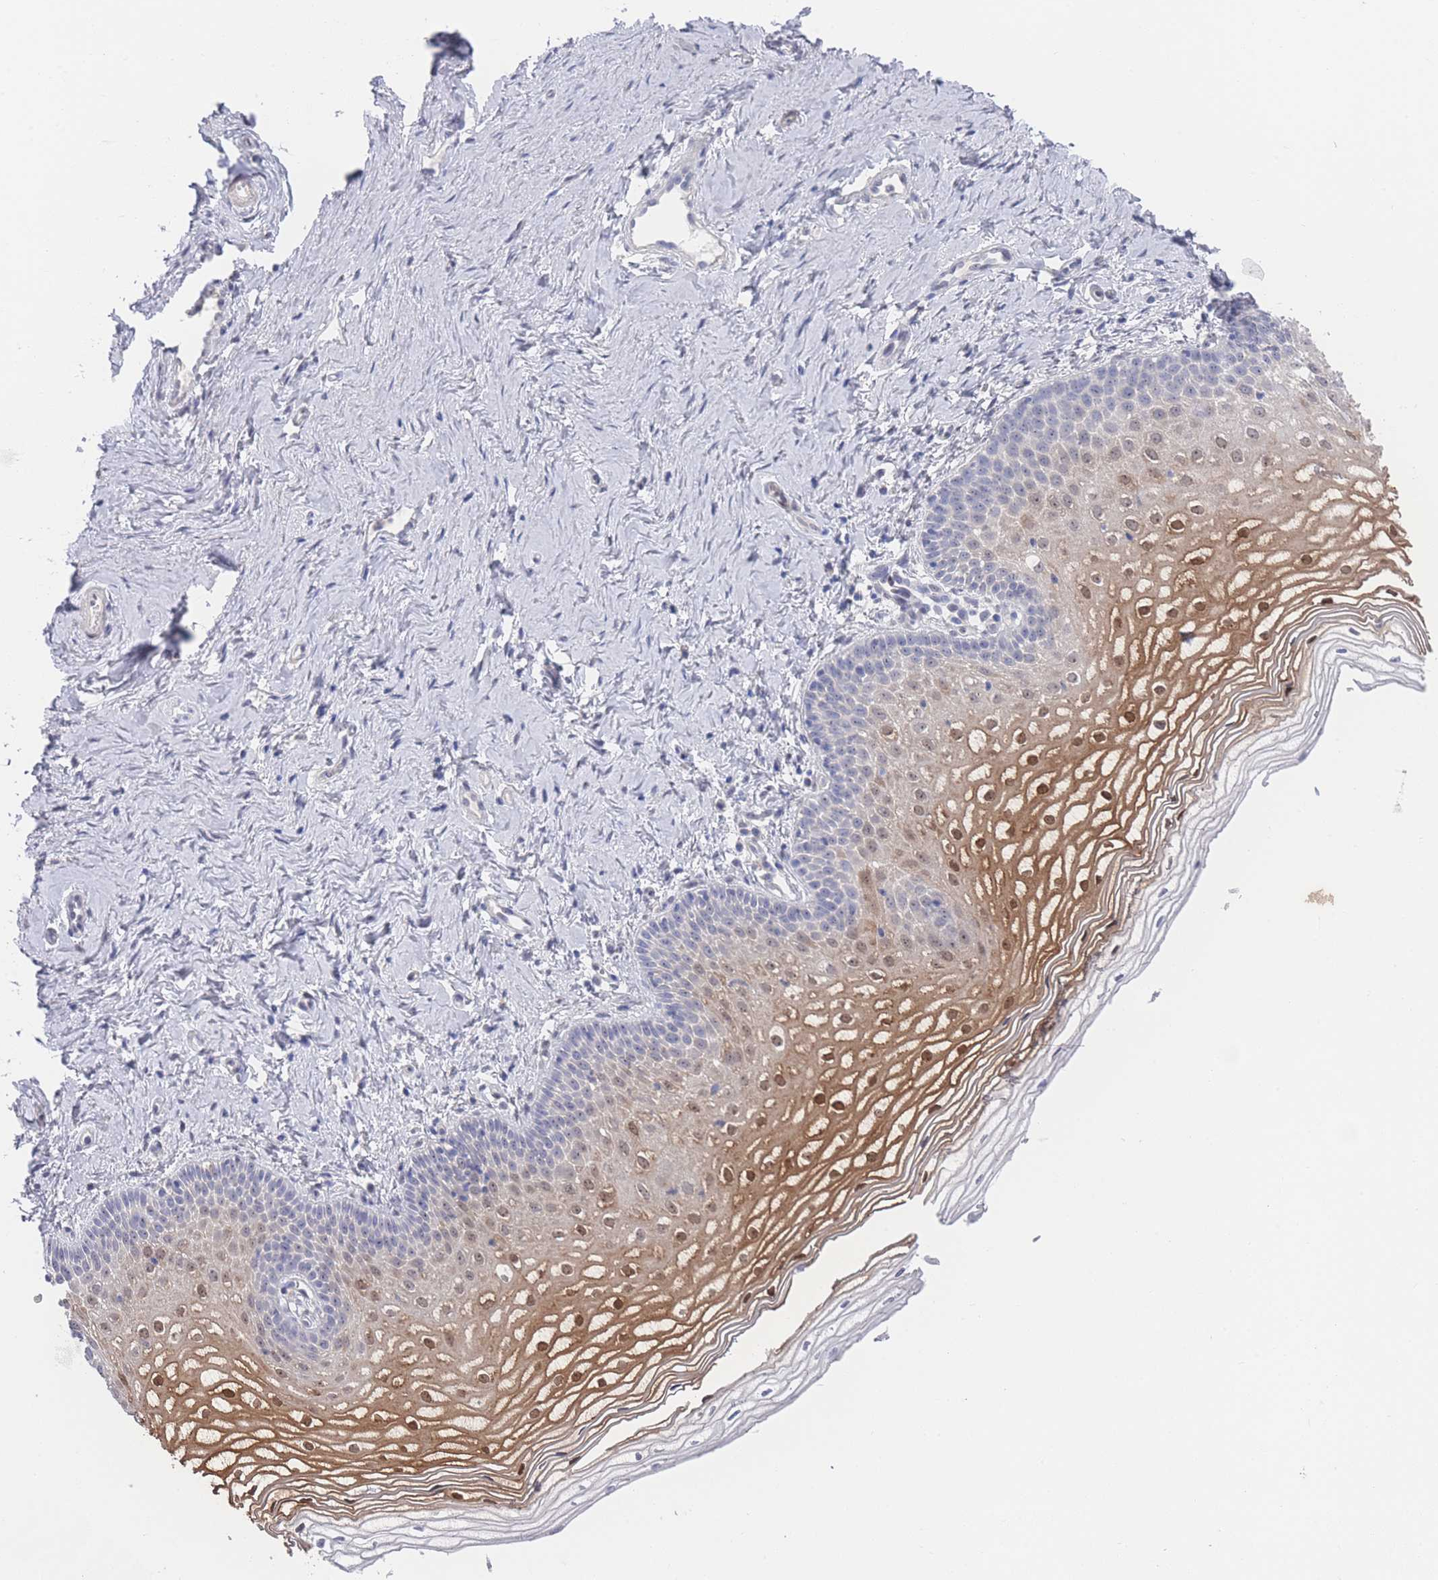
{"staining": {"intensity": "moderate", "quantity": "25%-75%", "location": "cytoplasmic/membranous,nuclear"}, "tissue": "vagina", "cell_type": "Squamous epithelial cells", "image_type": "normal", "snomed": [{"axis": "morphology", "description": "Normal tissue, NOS"}, {"axis": "topography", "description": "Vagina"}], "caption": "A photomicrograph of vagina stained for a protein exhibits moderate cytoplasmic/membranous,nuclear brown staining in squamous epithelial cells. The protein of interest is stained brown, and the nuclei are stained in blue (DAB (3,3'-diaminobenzidine) IHC with brightfield microscopy, high magnification).", "gene": "ZNF142", "patient": {"sex": "female", "age": 56}}